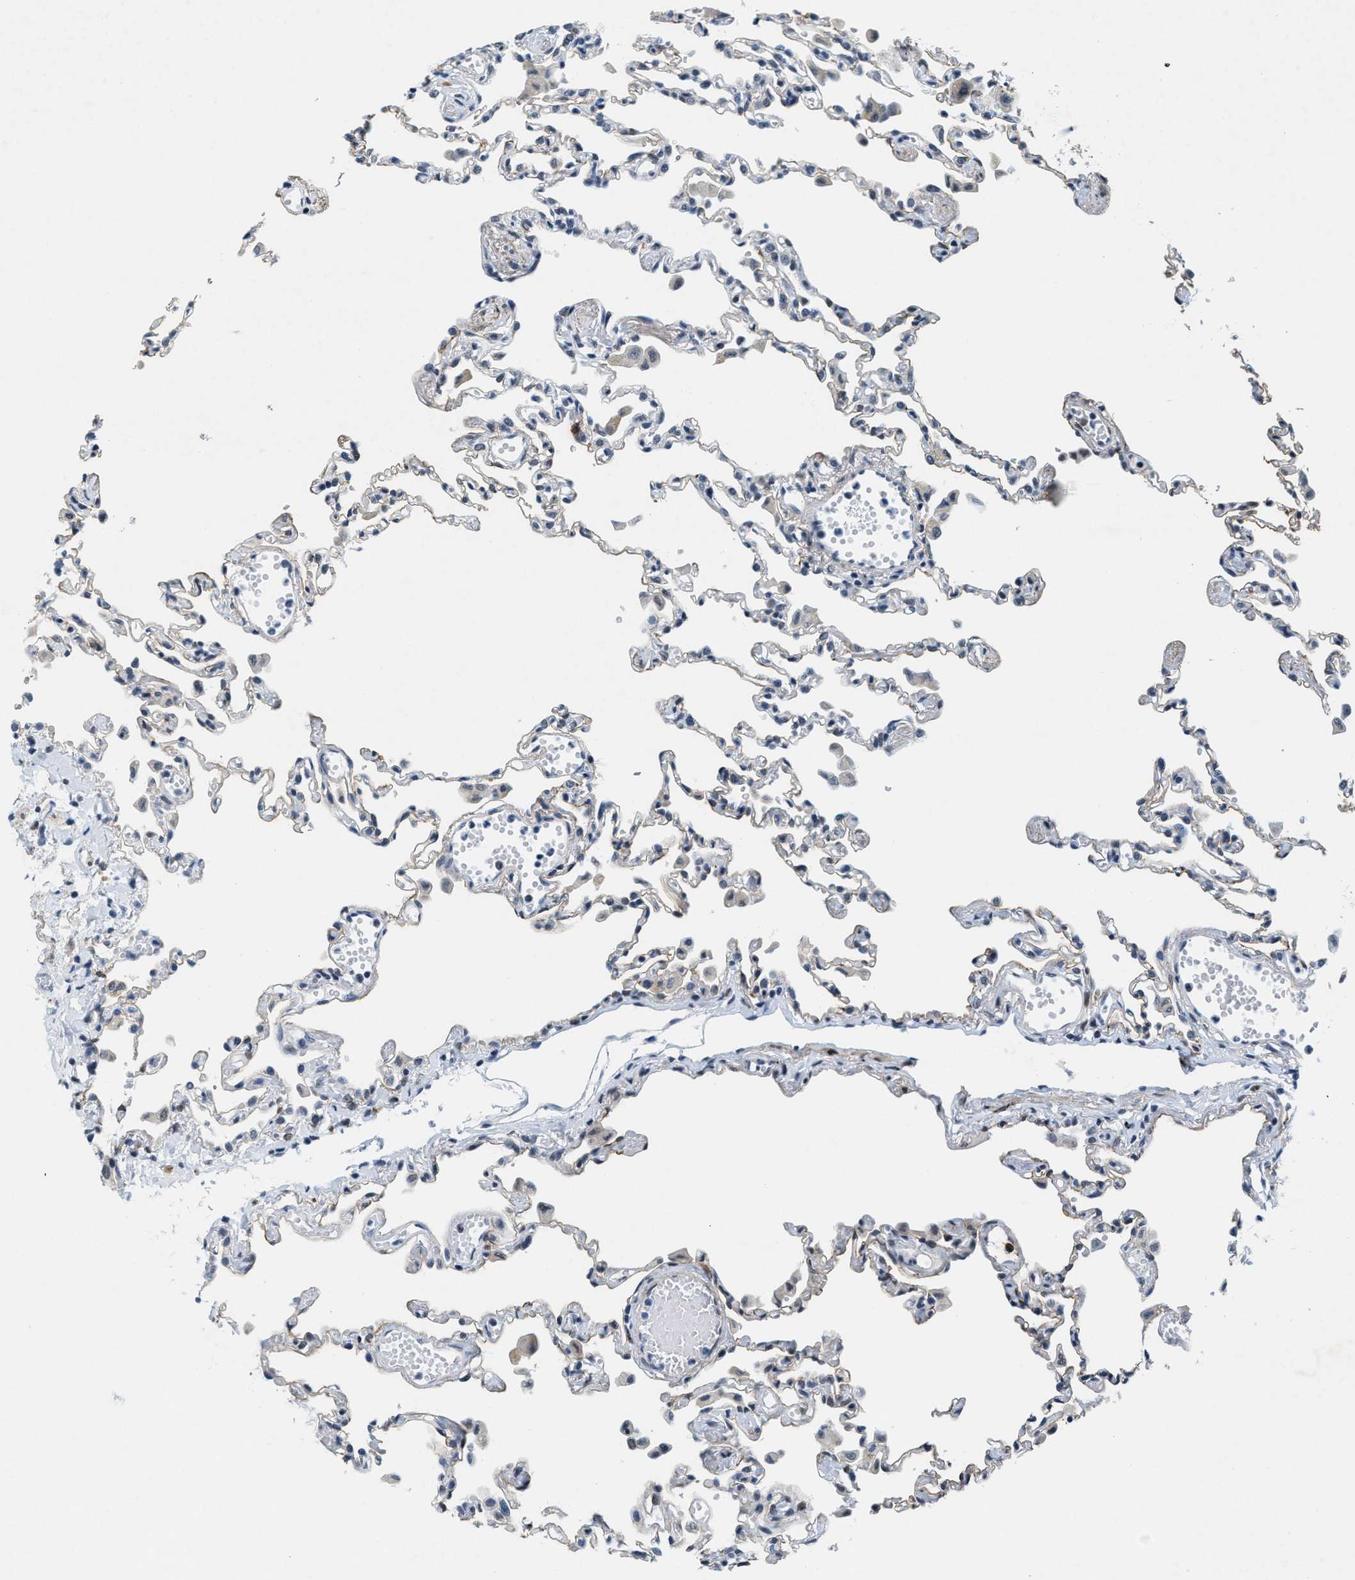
{"staining": {"intensity": "negative", "quantity": "none", "location": "none"}, "tissue": "lung", "cell_type": "Alveolar cells", "image_type": "normal", "snomed": [{"axis": "morphology", "description": "Normal tissue, NOS"}, {"axis": "topography", "description": "Bronchus"}, {"axis": "topography", "description": "Lung"}], "caption": "The histopathology image demonstrates no staining of alveolar cells in normal lung. (Stains: DAB (3,3'-diaminobenzidine) immunohistochemistry with hematoxylin counter stain, Microscopy: brightfield microscopy at high magnification).", "gene": "SETD1B", "patient": {"sex": "female", "age": 49}}